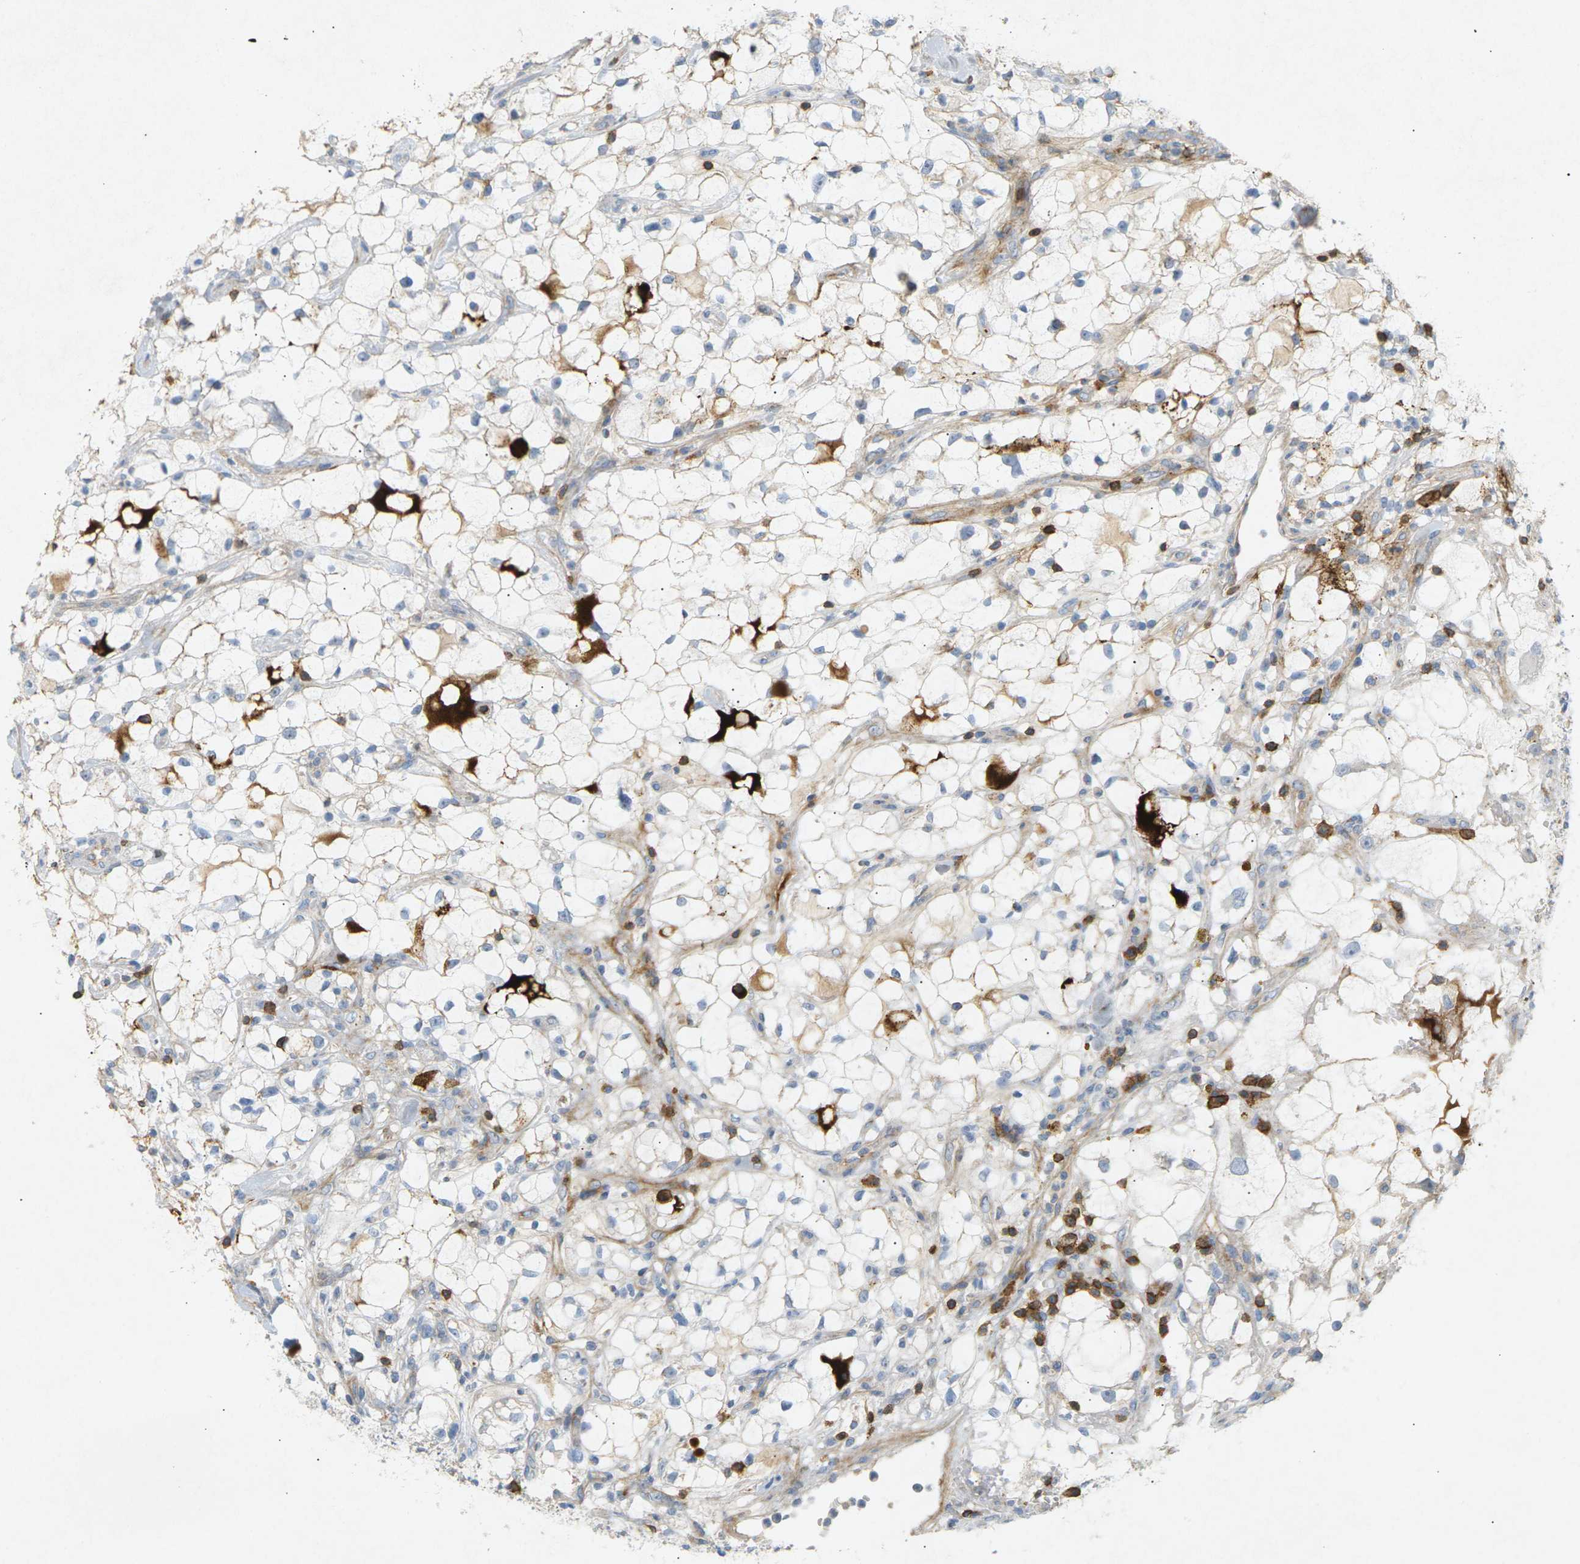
{"staining": {"intensity": "weak", "quantity": "<25%", "location": "cytoplasmic/membranous"}, "tissue": "renal cancer", "cell_type": "Tumor cells", "image_type": "cancer", "snomed": [{"axis": "morphology", "description": "Adenocarcinoma, NOS"}, {"axis": "topography", "description": "Kidney"}], "caption": "The histopathology image exhibits no staining of tumor cells in renal cancer.", "gene": "LIME1", "patient": {"sex": "female", "age": 60}}